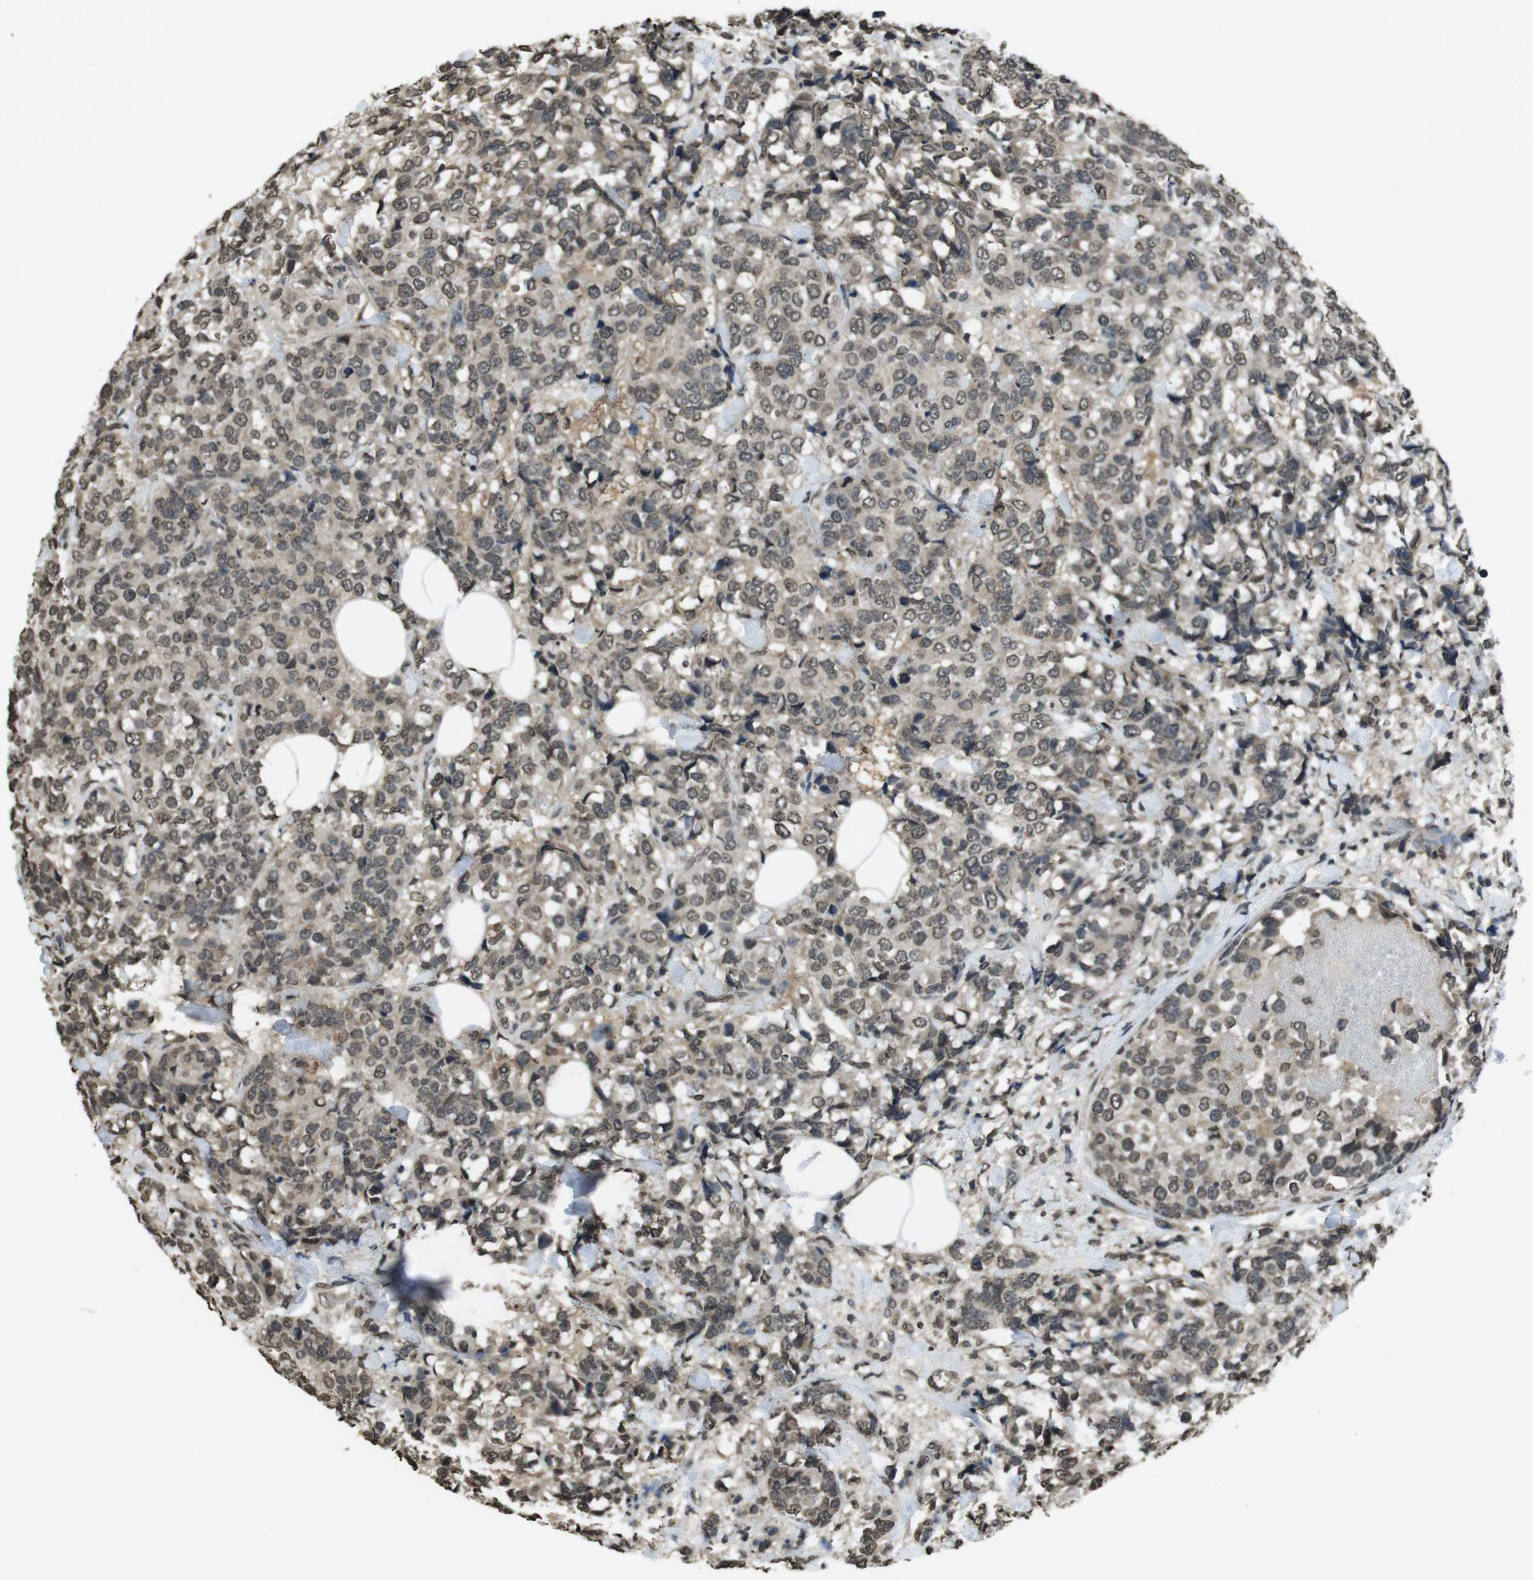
{"staining": {"intensity": "moderate", "quantity": "25%-75%", "location": "nuclear"}, "tissue": "breast cancer", "cell_type": "Tumor cells", "image_type": "cancer", "snomed": [{"axis": "morphology", "description": "Lobular carcinoma"}, {"axis": "topography", "description": "Breast"}], "caption": "A micrograph of human breast cancer (lobular carcinoma) stained for a protein demonstrates moderate nuclear brown staining in tumor cells. Immunohistochemistry stains the protein of interest in brown and the nuclei are stained blue.", "gene": "MAF", "patient": {"sex": "female", "age": 59}}